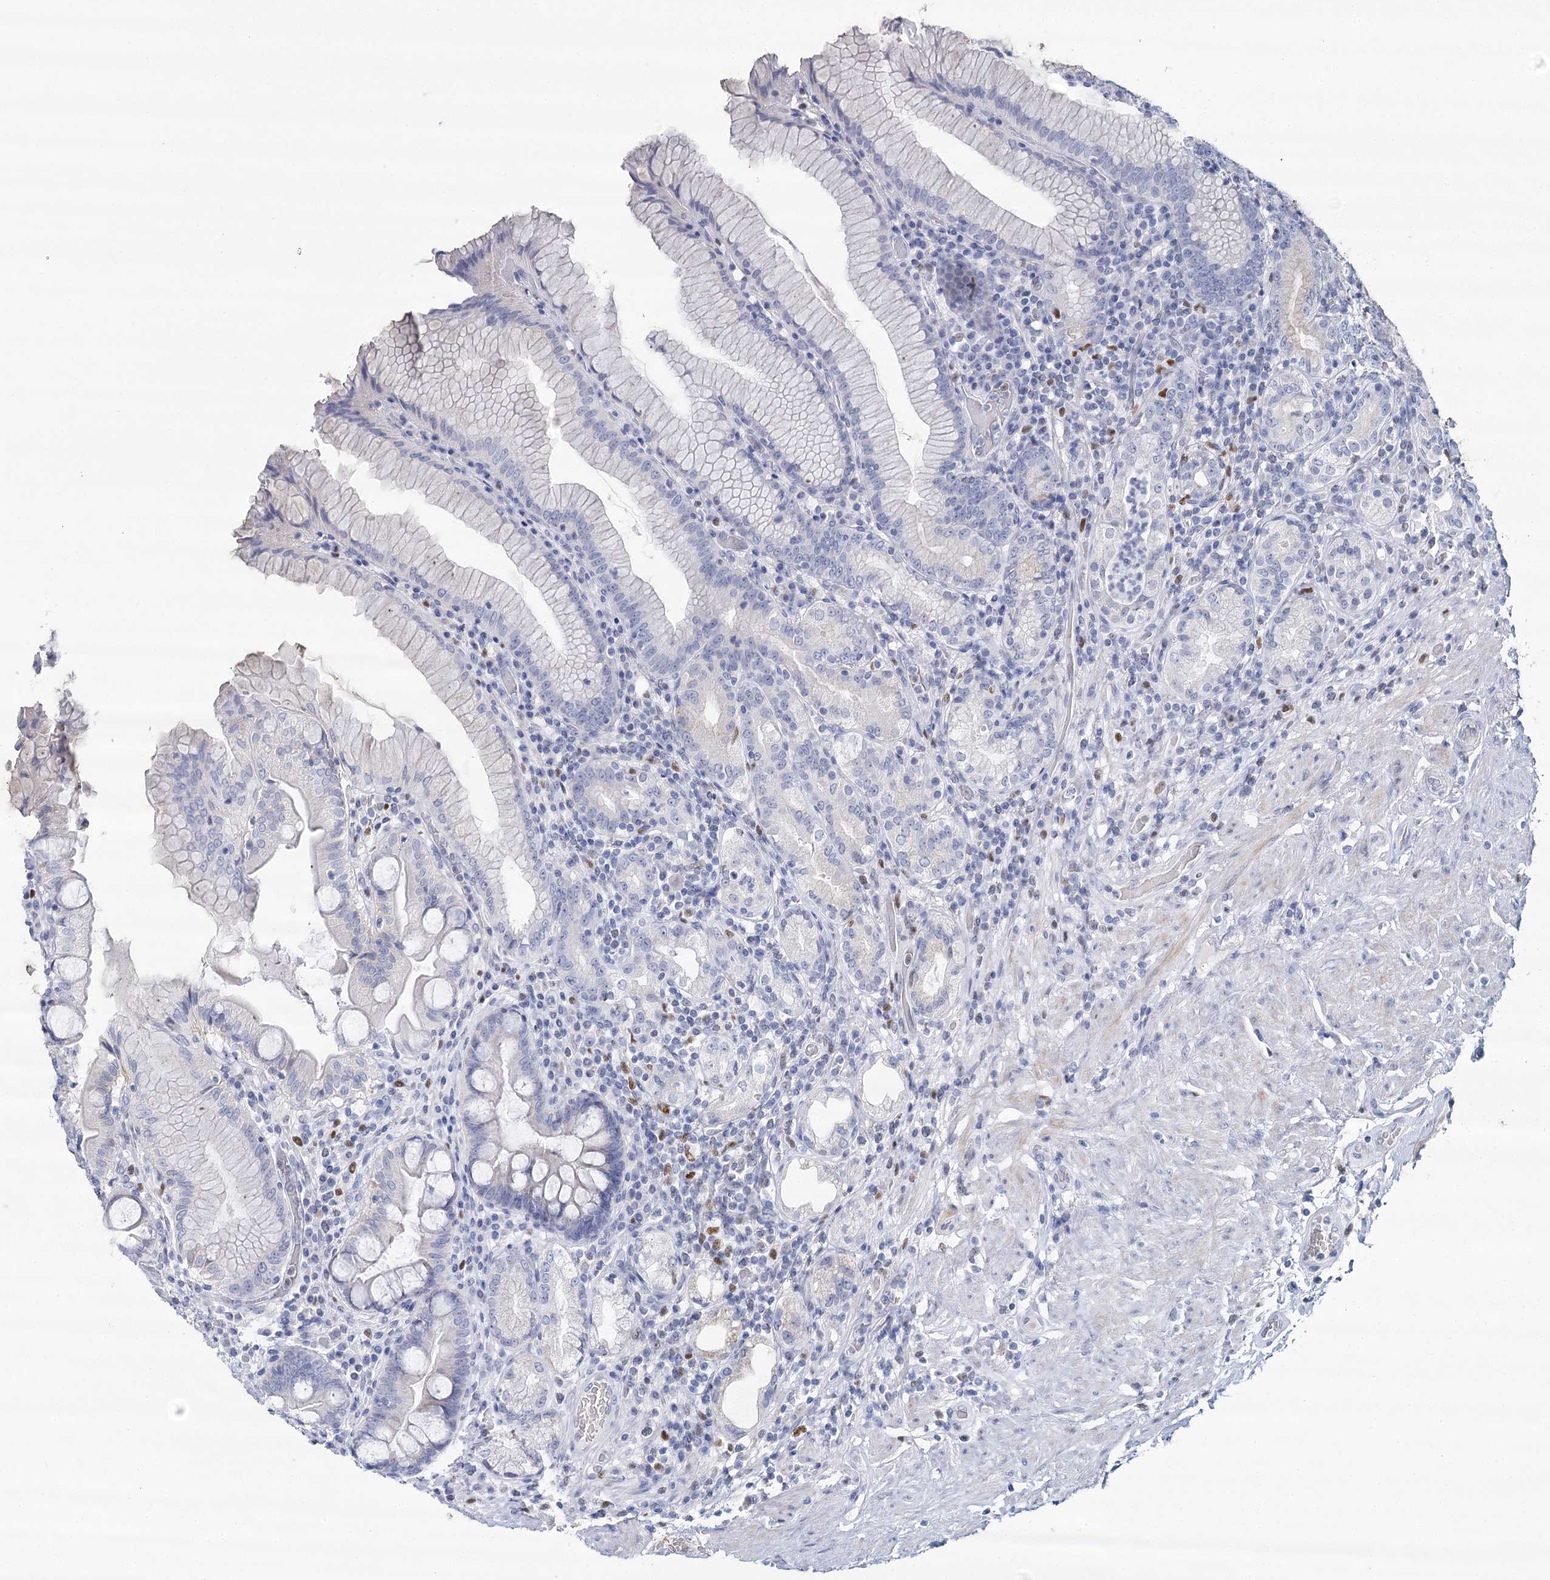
{"staining": {"intensity": "negative", "quantity": "none", "location": "none"}, "tissue": "stomach", "cell_type": "Glandular cells", "image_type": "normal", "snomed": [{"axis": "morphology", "description": "Normal tissue, NOS"}, {"axis": "topography", "description": "Stomach, upper"}, {"axis": "topography", "description": "Stomach, lower"}], "caption": "A high-resolution photomicrograph shows immunohistochemistry (IHC) staining of unremarkable stomach, which shows no significant positivity in glandular cells.", "gene": "IGSF3", "patient": {"sex": "female", "age": 76}}